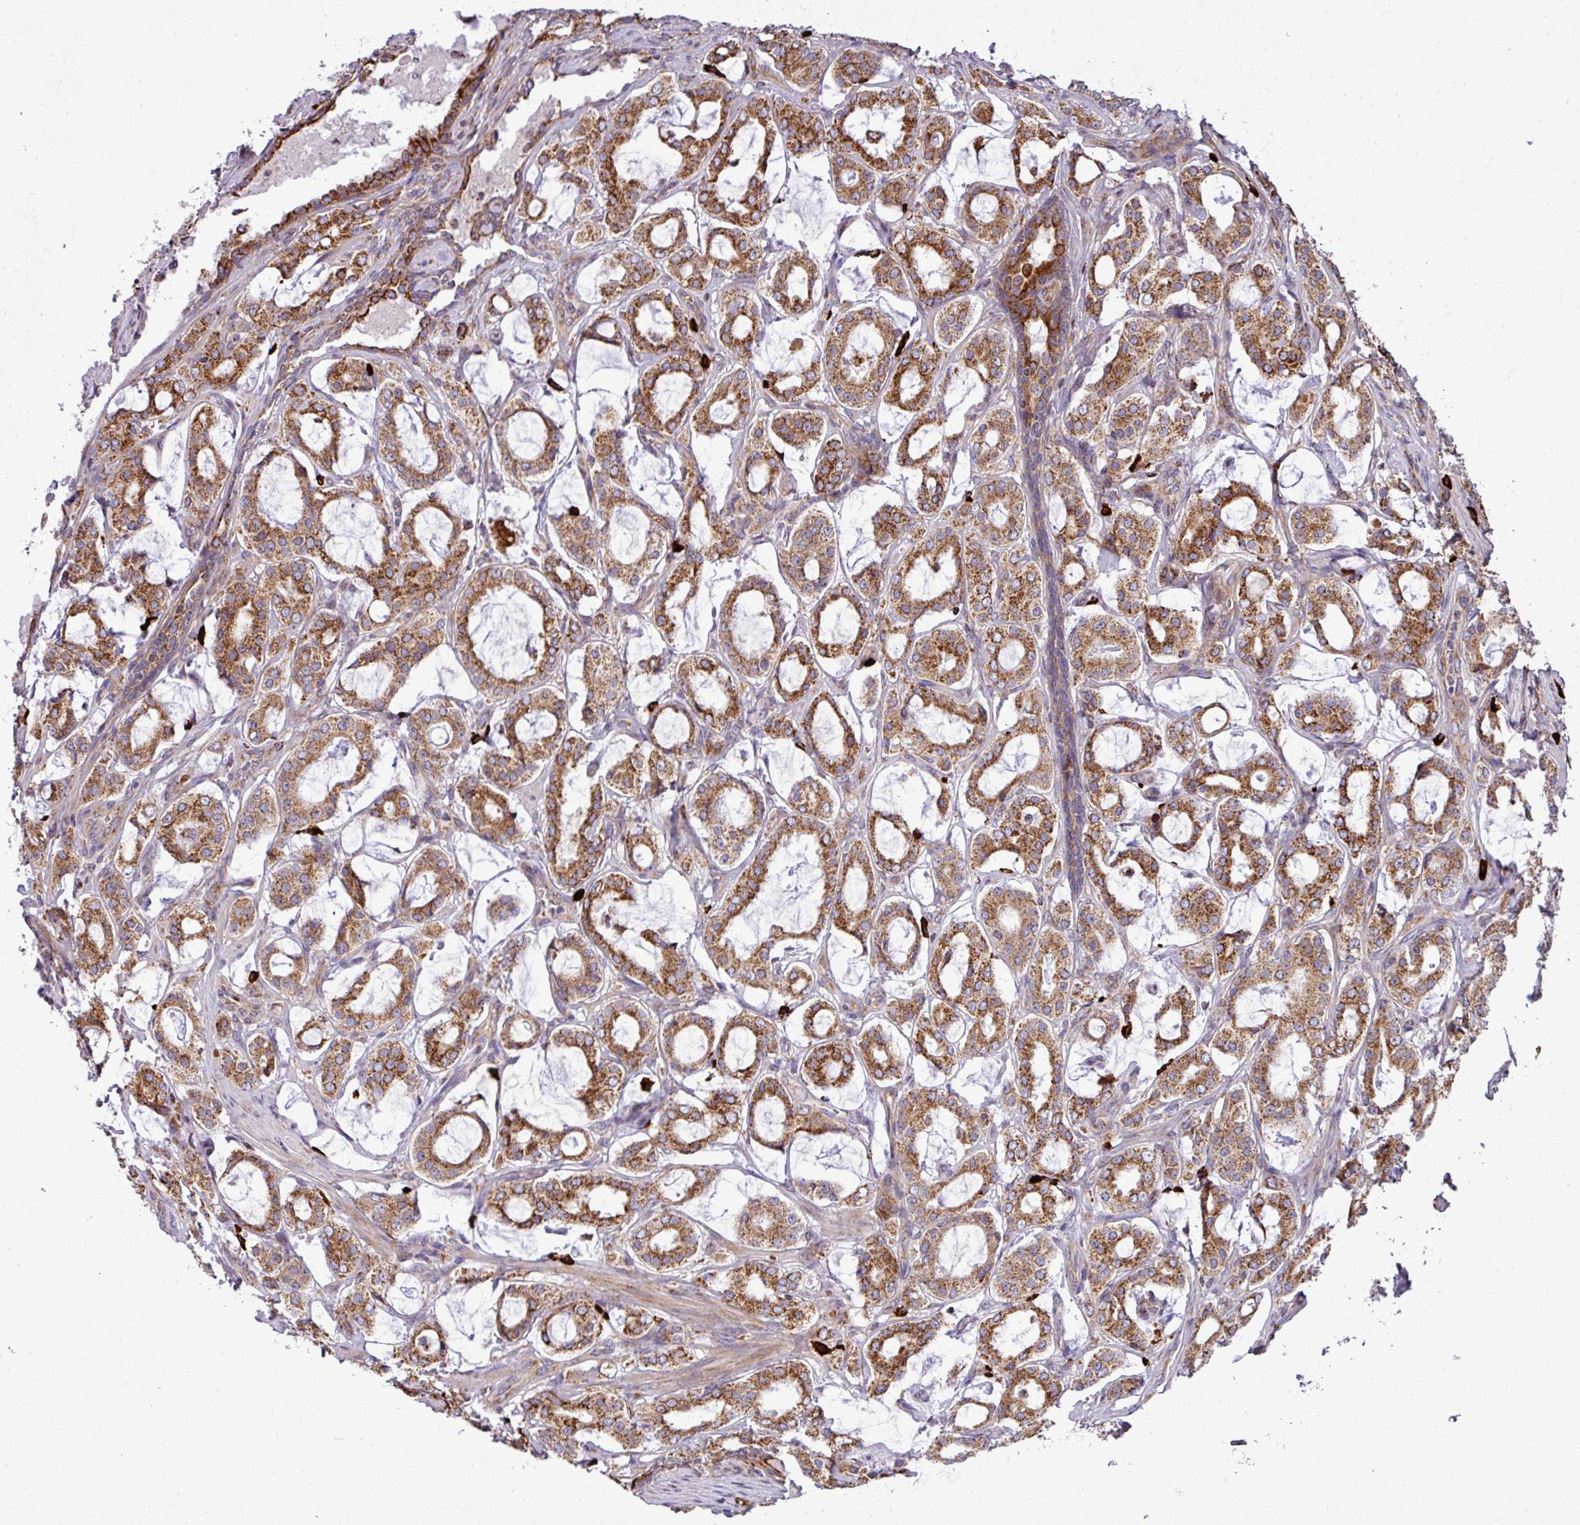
{"staining": {"intensity": "moderate", "quantity": ">75%", "location": "cytoplasmic/membranous"}, "tissue": "prostate cancer", "cell_type": "Tumor cells", "image_type": "cancer", "snomed": [{"axis": "morphology", "description": "Adenocarcinoma, High grade"}, {"axis": "topography", "description": "Prostate"}], "caption": "Brown immunohistochemical staining in human prostate cancer (adenocarcinoma (high-grade)) reveals moderate cytoplasmic/membranous staining in approximately >75% of tumor cells.", "gene": "ZNF569", "patient": {"sex": "male", "age": 63}}